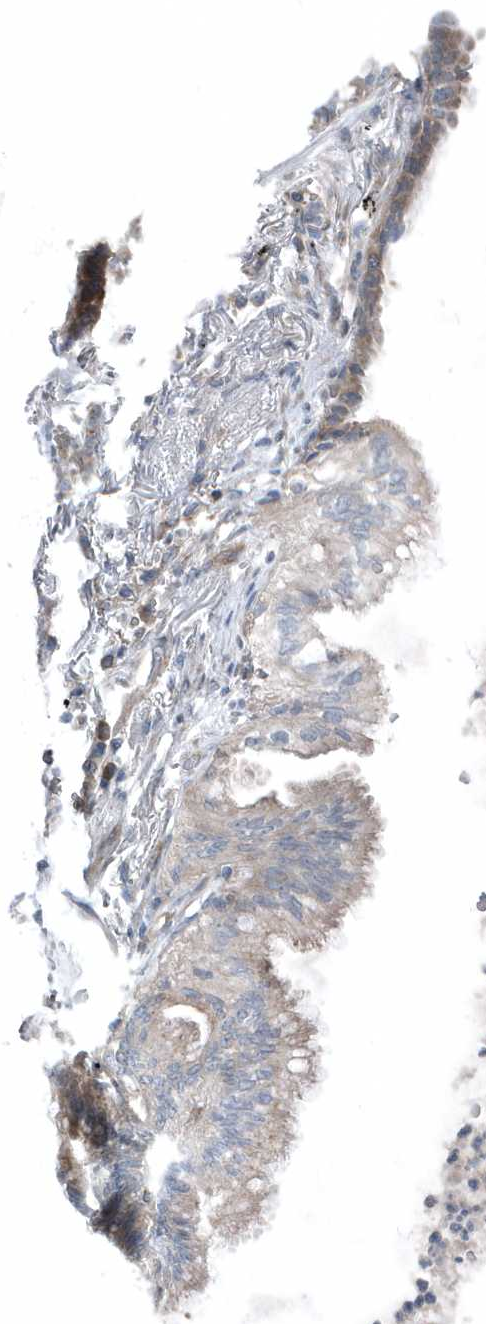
{"staining": {"intensity": "weak", "quantity": "<25%", "location": "cytoplasmic/membranous"}, "tissue": "lung cancer", "cell_type": "Tumor cells", "image_type": "cancer", "snomed": [{"axis": "morphology", "description": "Adenocarcinoma, NOS"}, {"axis": "topography", "description": "Lung"}], "caption": "This is an immunohistochemistry histopathology image of lung cancer. There is no positivity in tumor cells.", "gene": "MCC", "patient": {"sex": "female", "age": 70}}